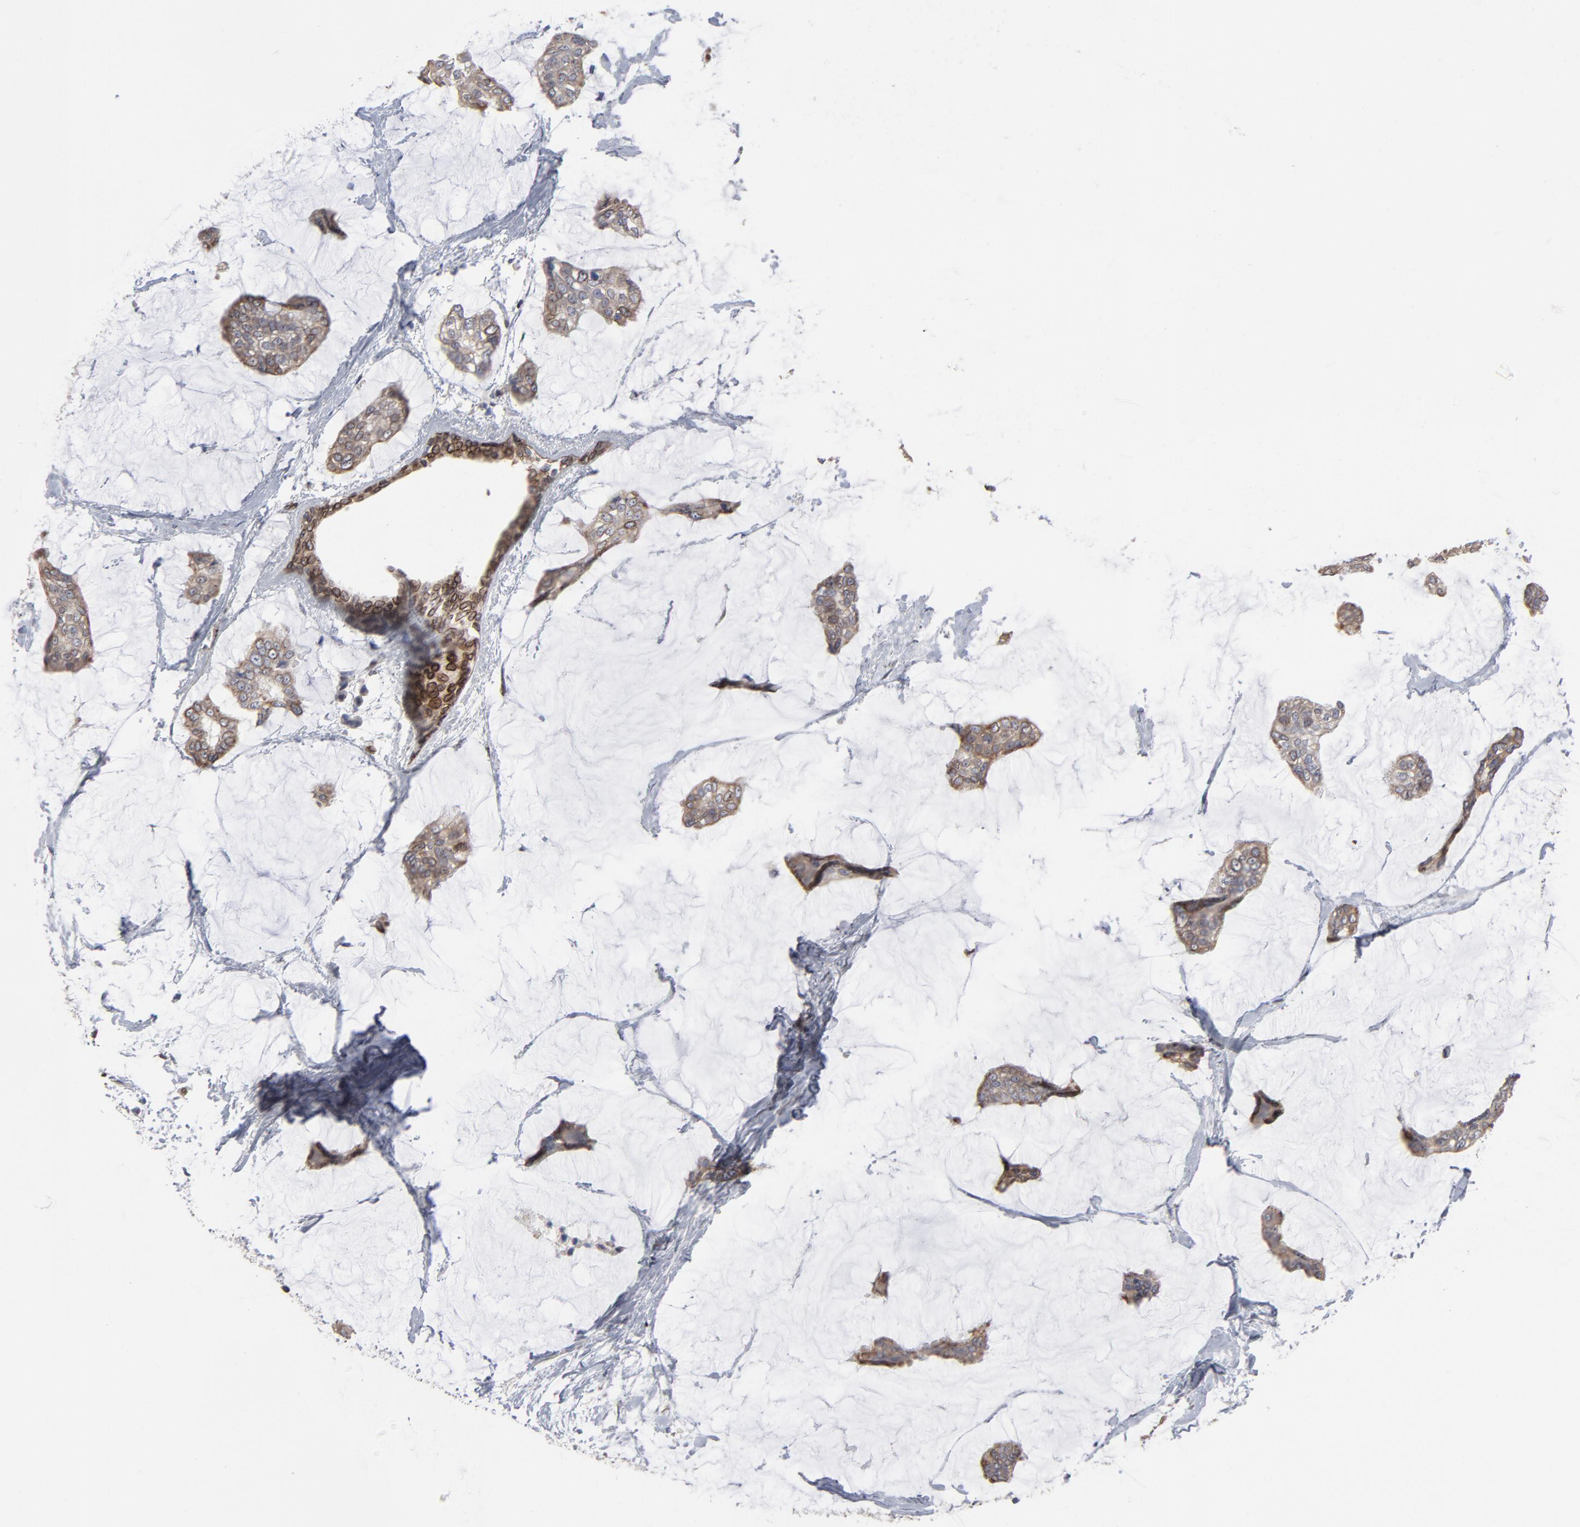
{"staining": {"intensity": "weak", "quantity": ">75%", "location": "cytoplasmic/membranous"}, "tissue": "breast cancer", "cell_type": "Tumor cells", "image_type": "cancer", "snomed": [{"axis": "morphology", "description": "Duct carcinoma"}, {"axis": "topography", "description": "Breast"}], "caption": "Breast cancer stained for a protein (brown) reveals weak cytoplasmic/membranous positive staining in about >75% of tumor cells.", "gene": "SYNE2", "patient": {"sex": "female", "age": 93}}